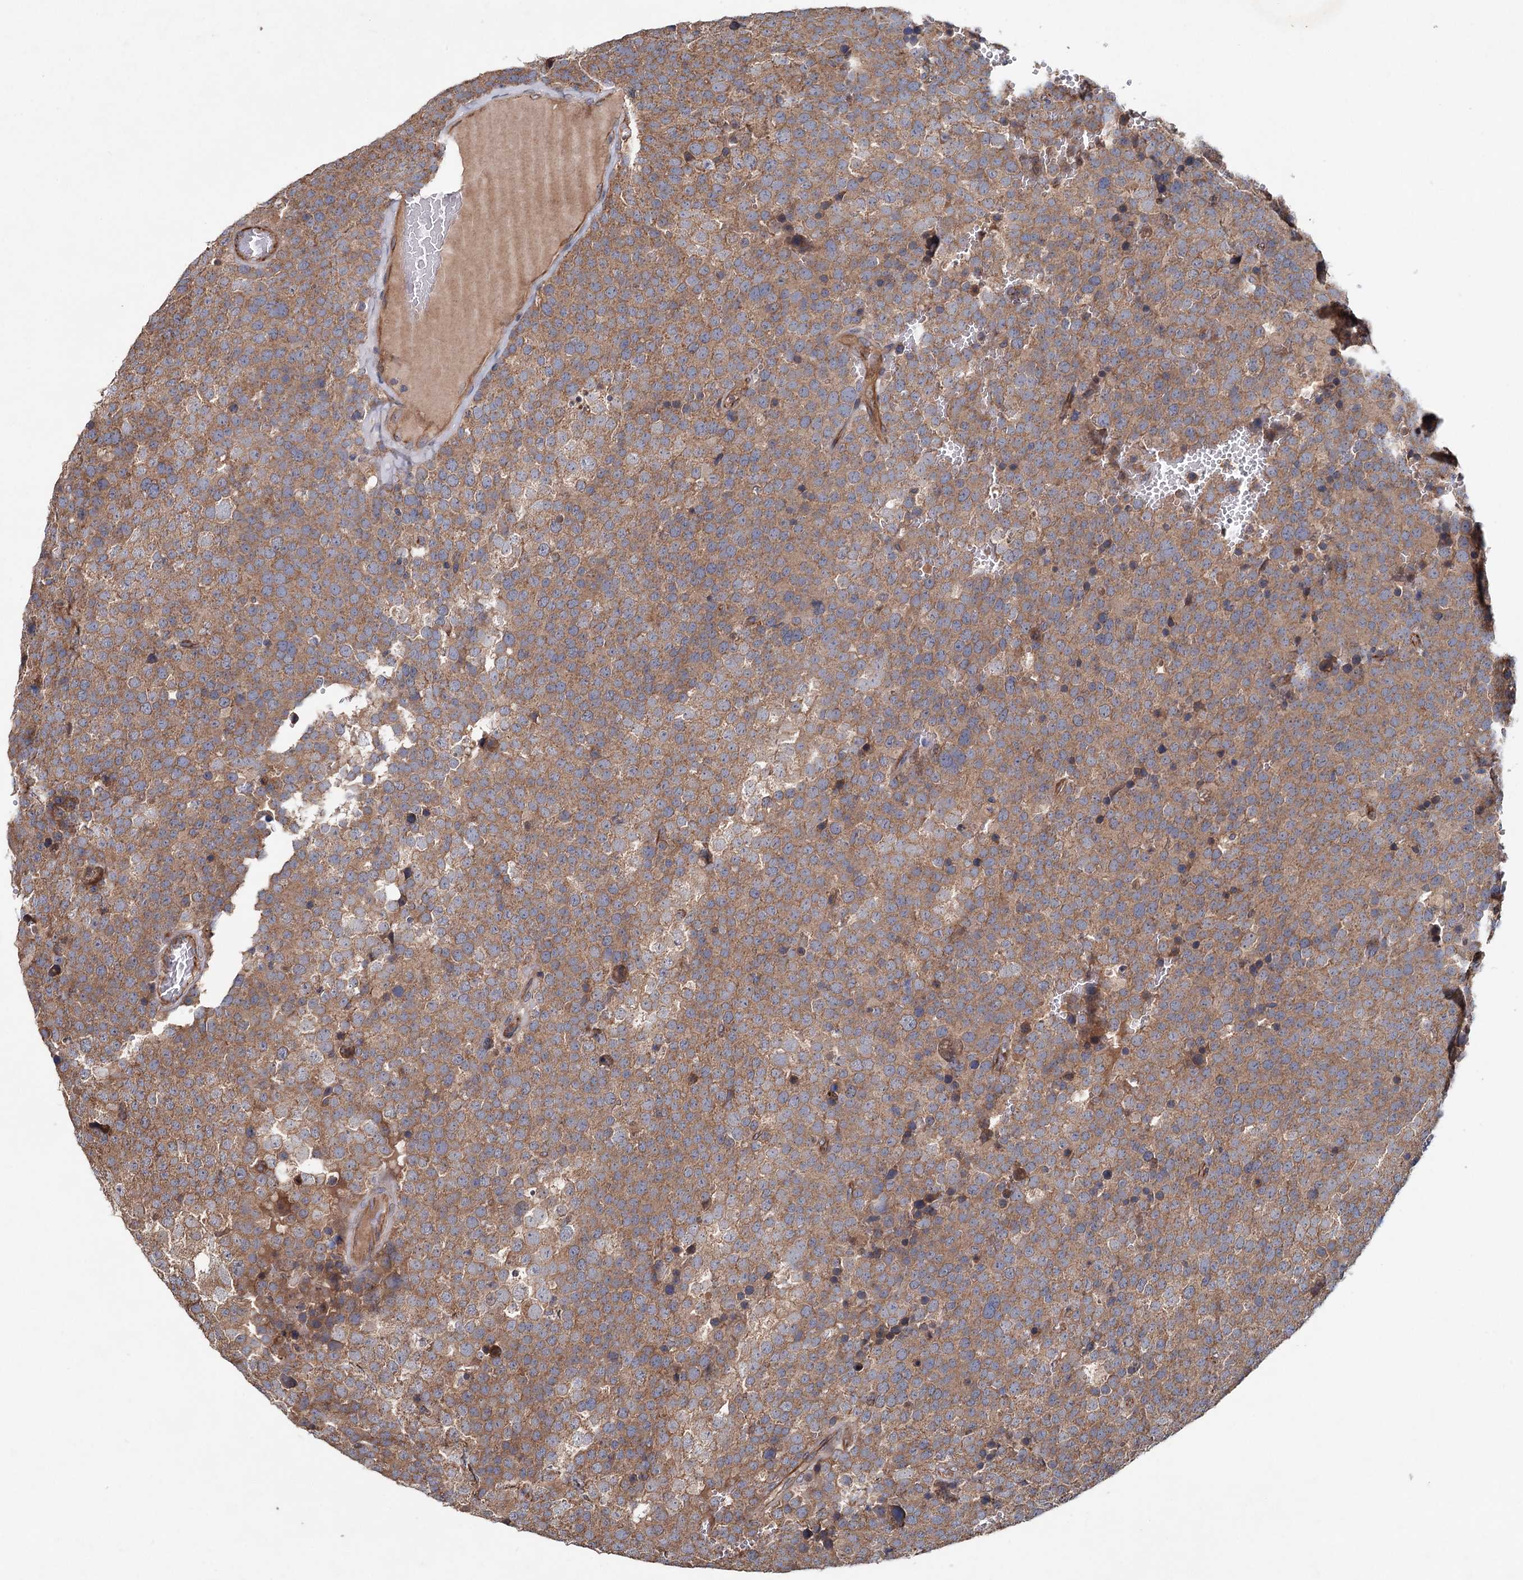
{"staining": {"intensity": "moderate", "quantity": ">75%", "location": "cytoplasmic/membranous"}, "tissue": "testis cancer", "cell_type": "Tumor cells", "image_type": "cancer", "snomed": [{"axis": "morphology", "description": "Seminoma, NOS"}, {"axis": "topography", "description": "Testis"}], "caption": "Moderate cytoplasmic/membranous staining is identified in approximately >75% of tumor cells in testis cancer.", "gene": "MTRR", "patient": {"sex": "male", "age": 71}}